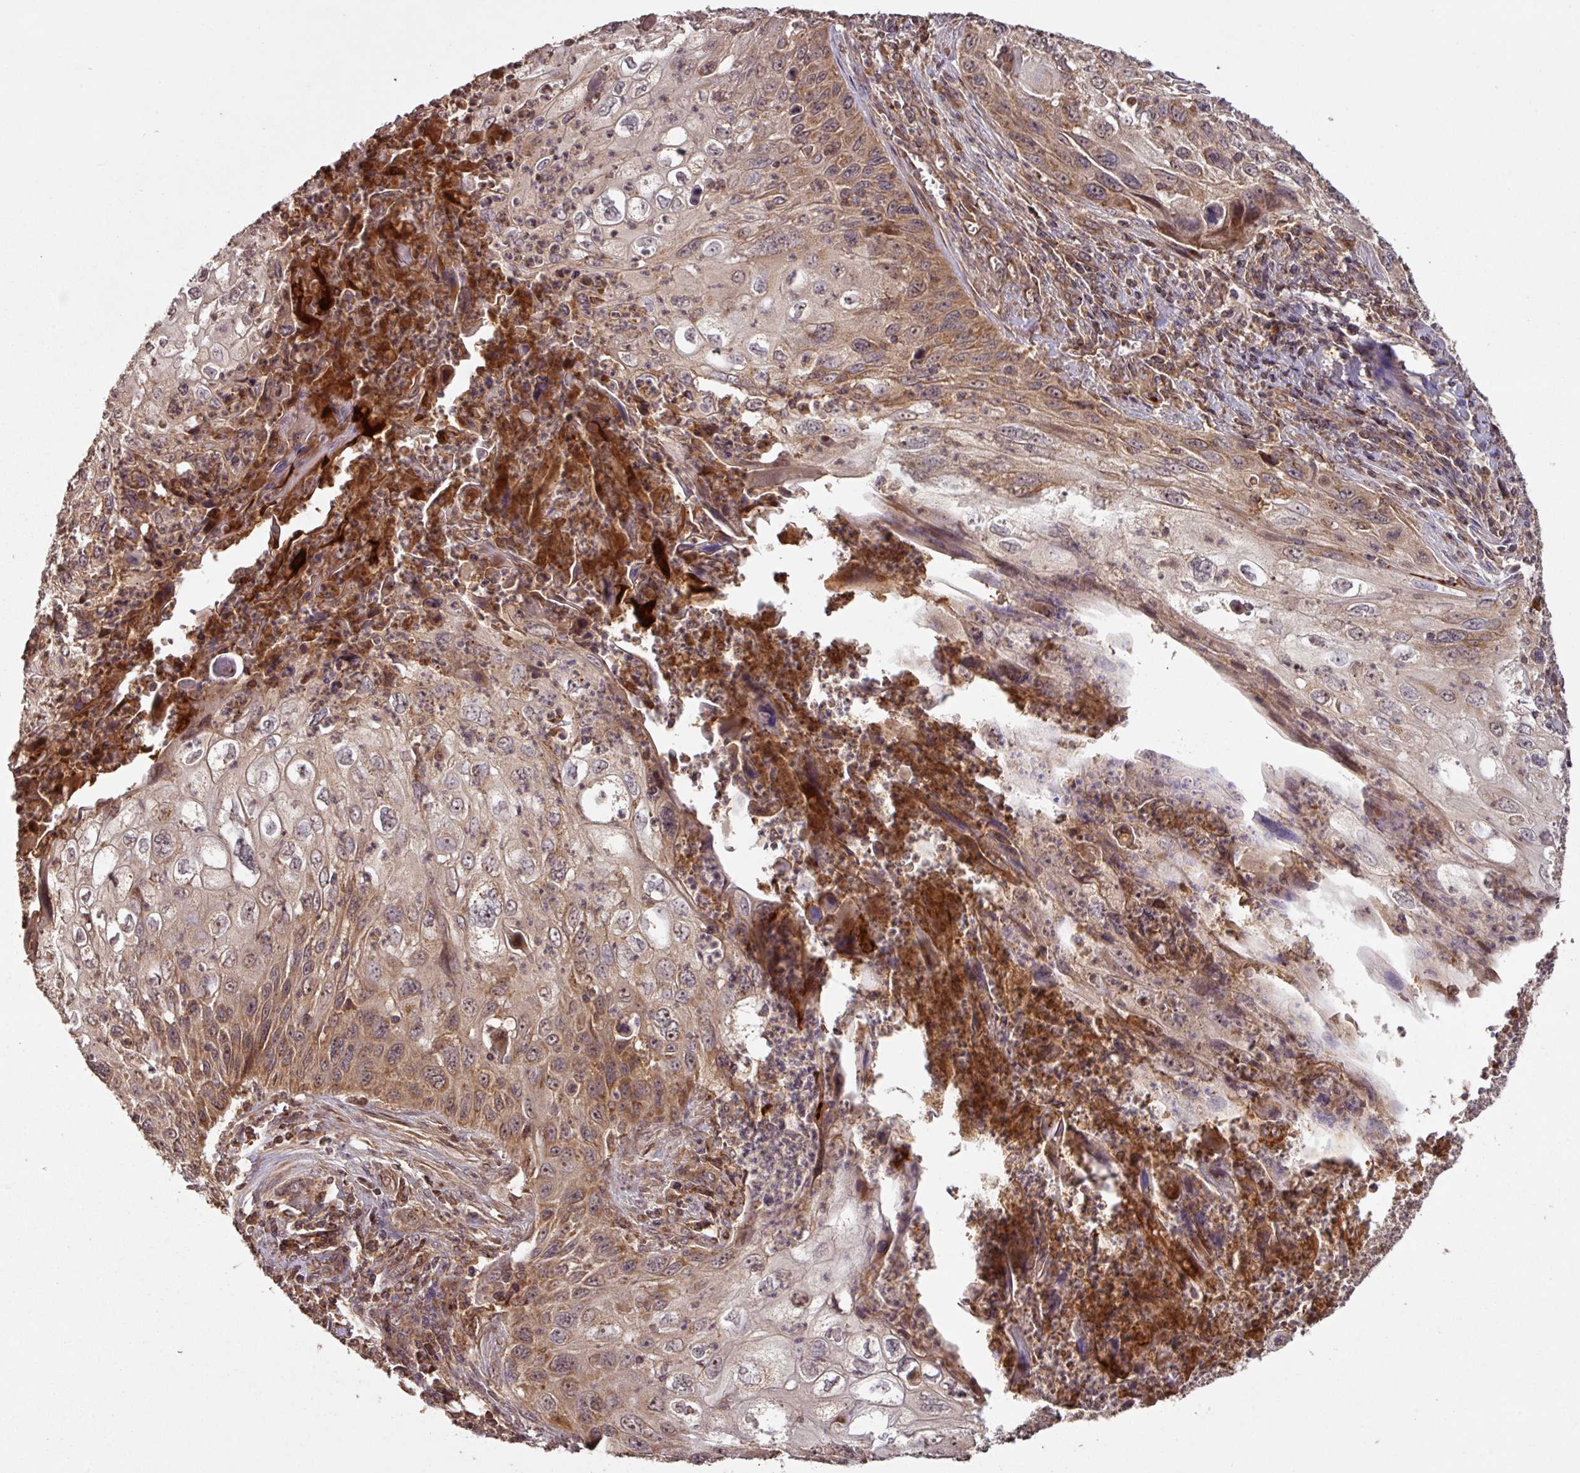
{"staining": {"intensity": "moderate", "quantity": ">75%", "location": "cytoplasmic/membranous,nuclear"}, "tissue": "cervical cancer", "cell_type": "Tumor cells", "image_type": "cancer", "snomed": [{"axis": "morphology", "description": "Squamous cell carcinoma, NOS"}, {"axis": "topography", "description": "Cervix"}], "caption": "DAB (3,3'-diaminobenzidine) immunohistochemical staining of cervical cancer (squamous cell carcinoma) displays moderate cytoplasmic/membranous and nuclear protein staining in about >75% of tumor cells.", "gene": "MRRF", "patient": {"sex": "female", "age": 70}}